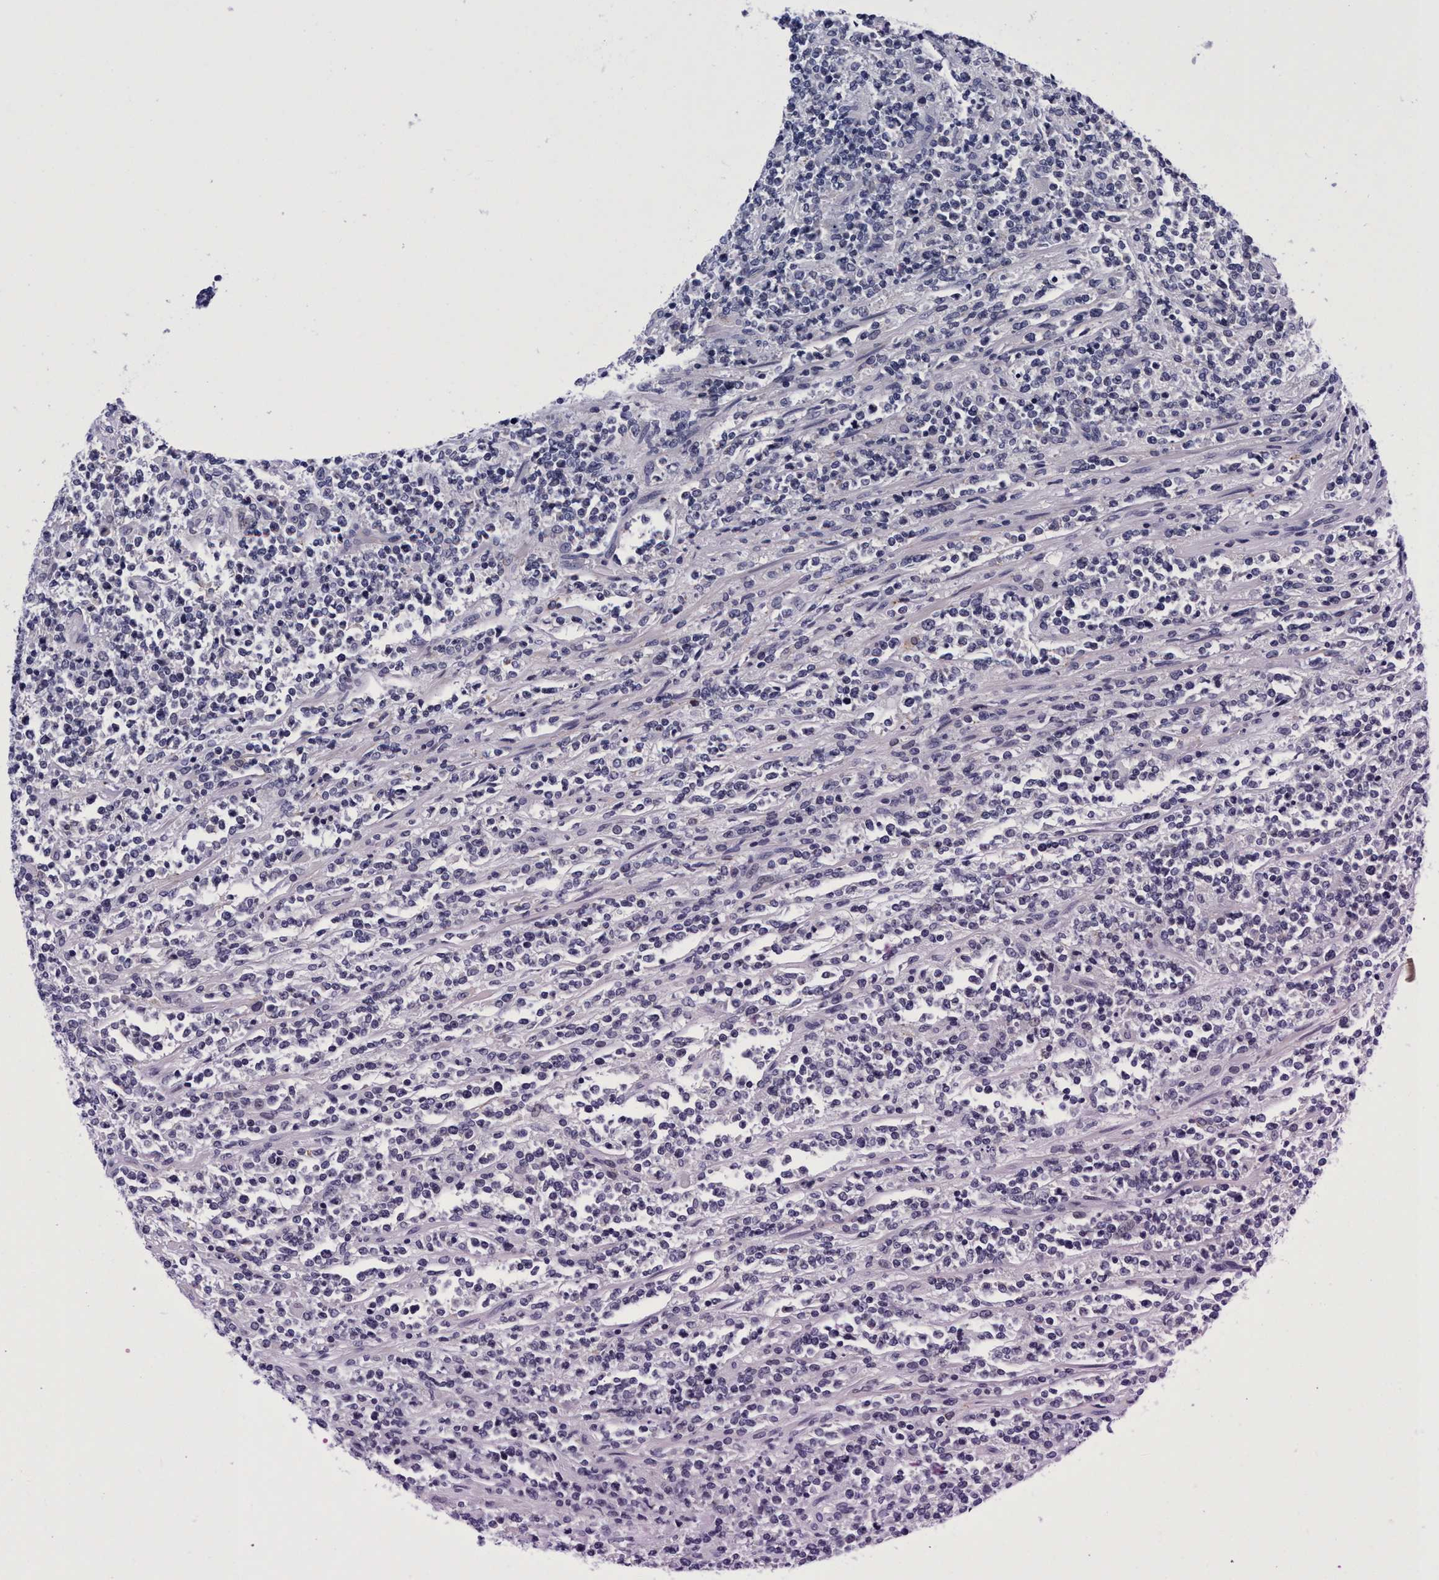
{"staining": {"intensity": "negative", "quantity": "none", "location": "none"}, "tissue": "lymphoma", "cell_type": "Tumor cells", "image_type": "cancer", "snomed": [{"axis": "morphology", "description": "Malignant lymphoma, non-Hodgkin's type, High grade"}, {"axis": "topography", "description": "Soft tissue"}], "caption": "A high-resolution photomicrograph shows immunohistochemistry staining of lymphoma, which demonstrates no significant positivity in tumor cells. (DAB (3,3'-diaminobenzidine) IHC with hematoxylin counter stain).", "gene": "PLPPR1", "patient": {"sex": "male", "age": 18}}